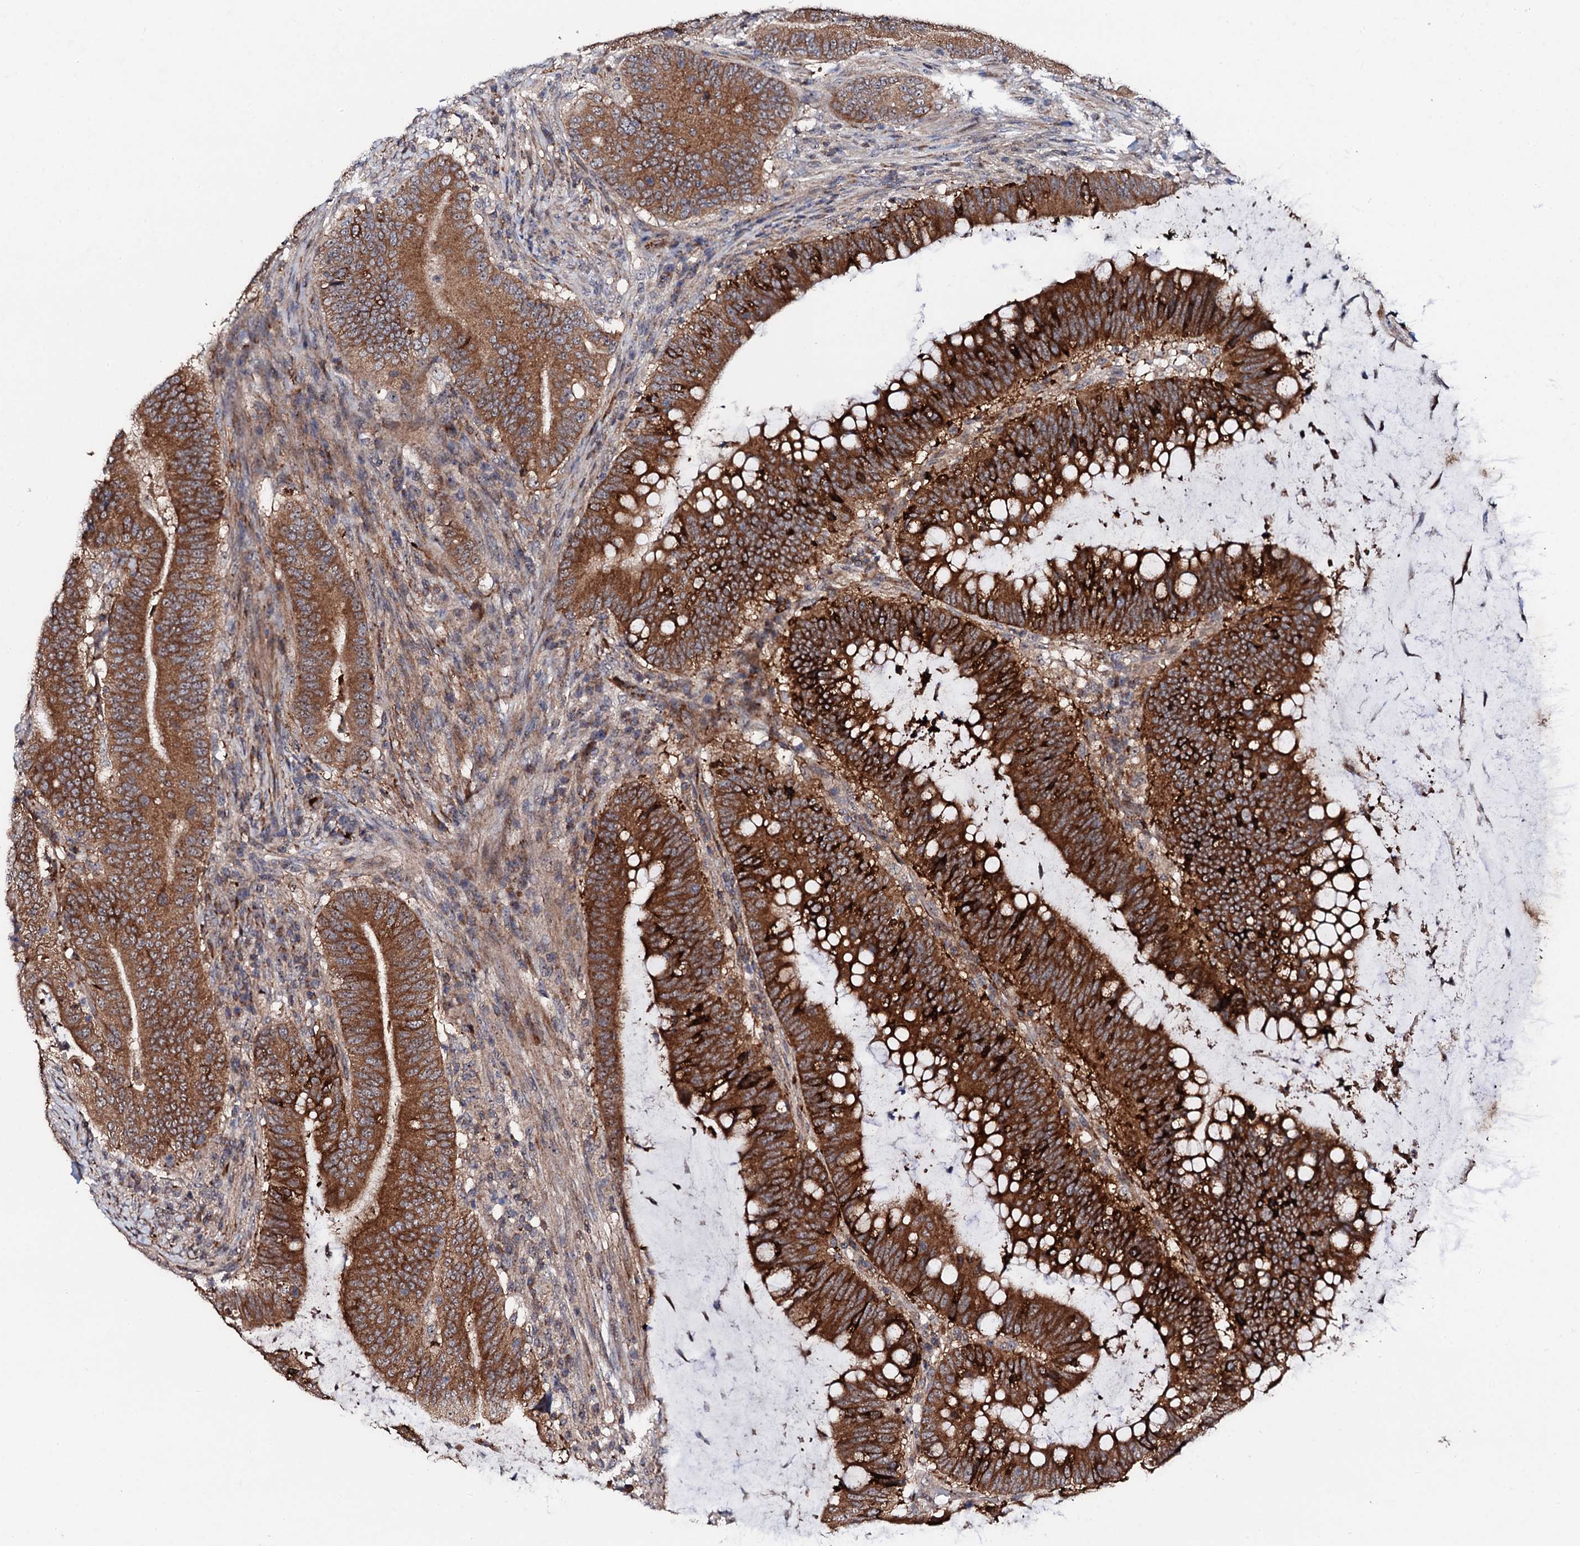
{"staining": {"intensity": "strong", "quantity": ">75%", "location": "cytoplasmic/membranous"}, "tissue": "colorectal cancer", "cell_type": "Tumor cells", "image_type": "cancer", "snomed": [{"axis": "morphology", "description": "Adenocarcinoma, NOS"}, {"axis": "topography", "description": "Colon"}], "caption": "DAB immunohistochemical staining of human colorectal adenocarcinoma reveals strong cytoplasmic/membranous protein expression in approximately >75% of tumor cells.", "gene": "GTPBP4", "patient": {"sex": "female", "age": 66}}